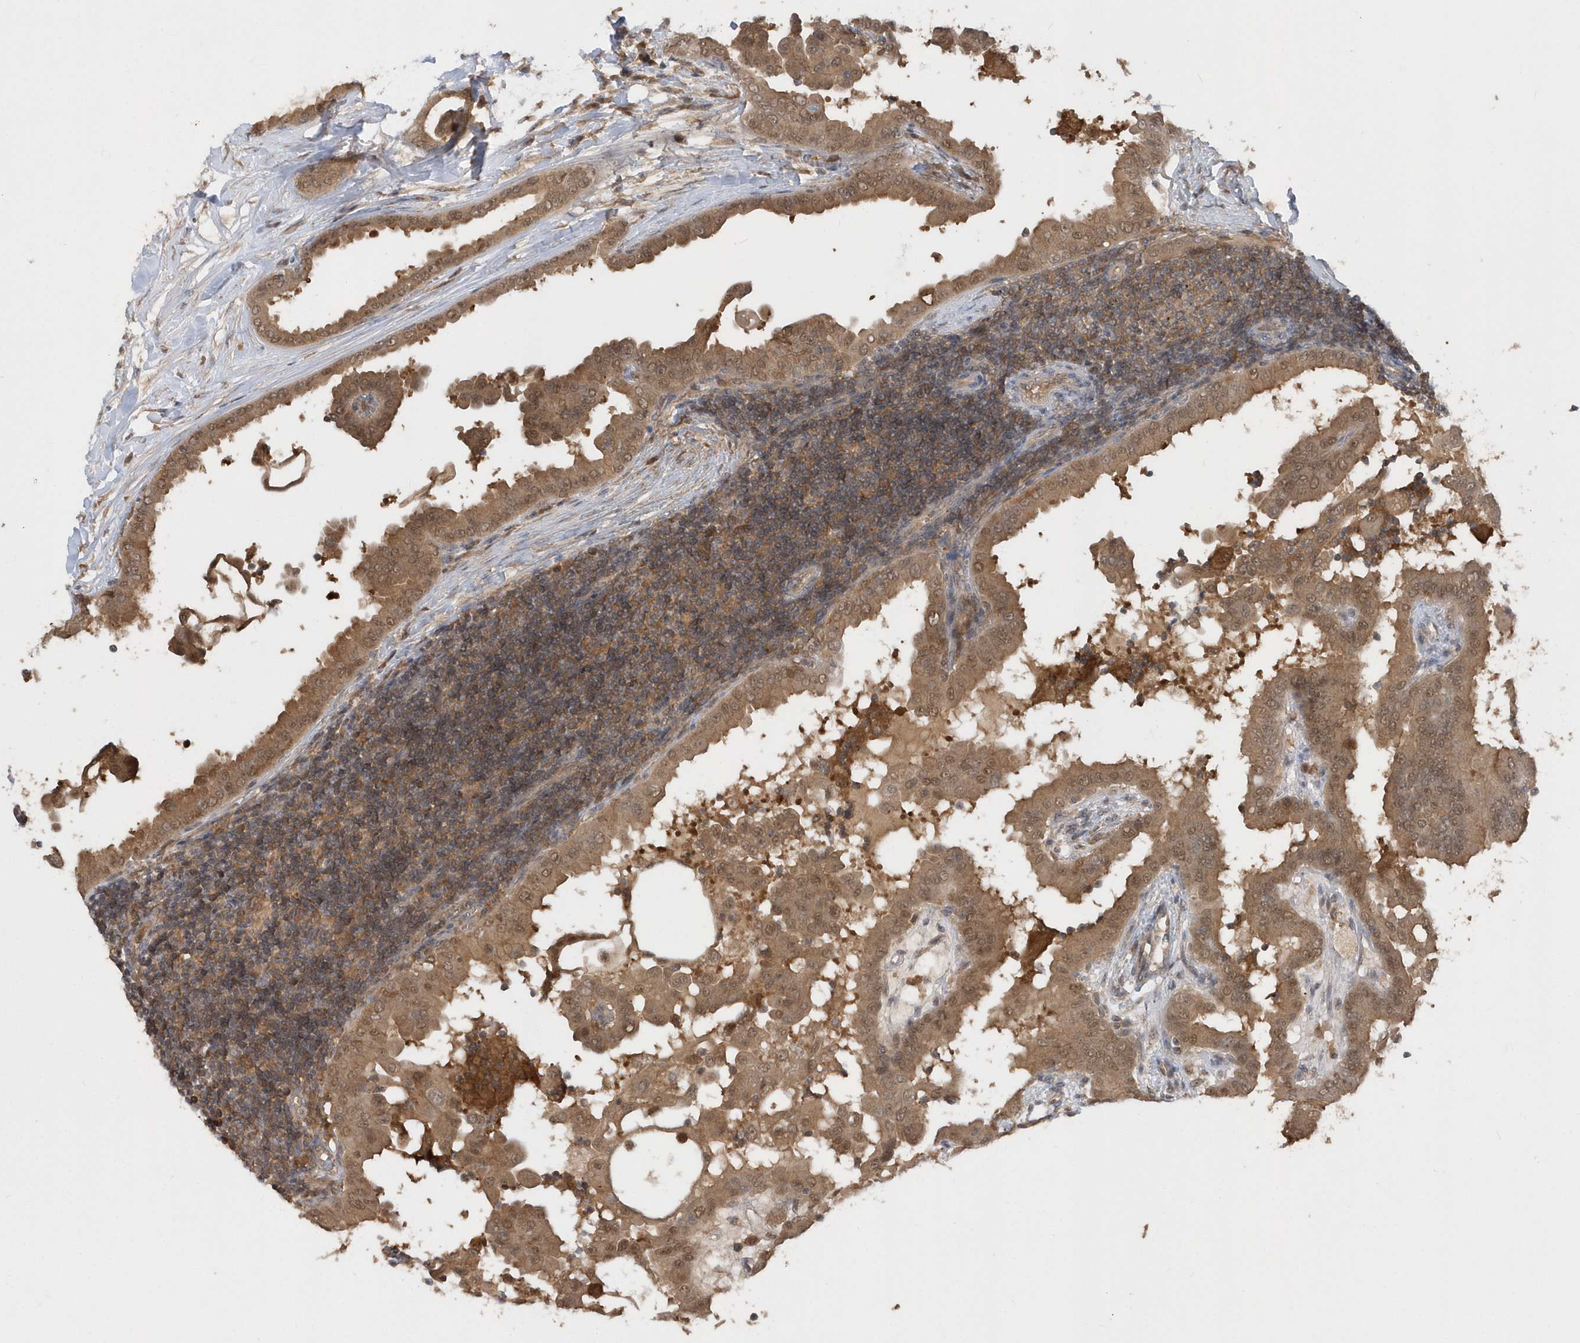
{"staining": {"intensity": "moderate", "quantity": ">75%", "location": "cytoplasmic/membranous,nuclear"}, "tissue": "thyroid cancer", "cell_type": "Tumor cells", "image_type": "cancer", "snomed": [{"axis": "morphology", "description": "Papillary adenocarcinoma, NOS"}, {"axis": "topography", "description": "Thyroid gland"}], "caption": "A high-resolution photomicrograph shows IHC staining of thyroid cancer, which displays moderate cytoplasmic/membranous and nuclear staining in about >75% of tumor cells. (Stains: DAB (3,3'-diaminobenzidine) in brown, nuclei in blue, Microscopy: brightfield microscopy at high magnification).", "gene": "RPE", "patient": {"sex": "male", "age": 33}}